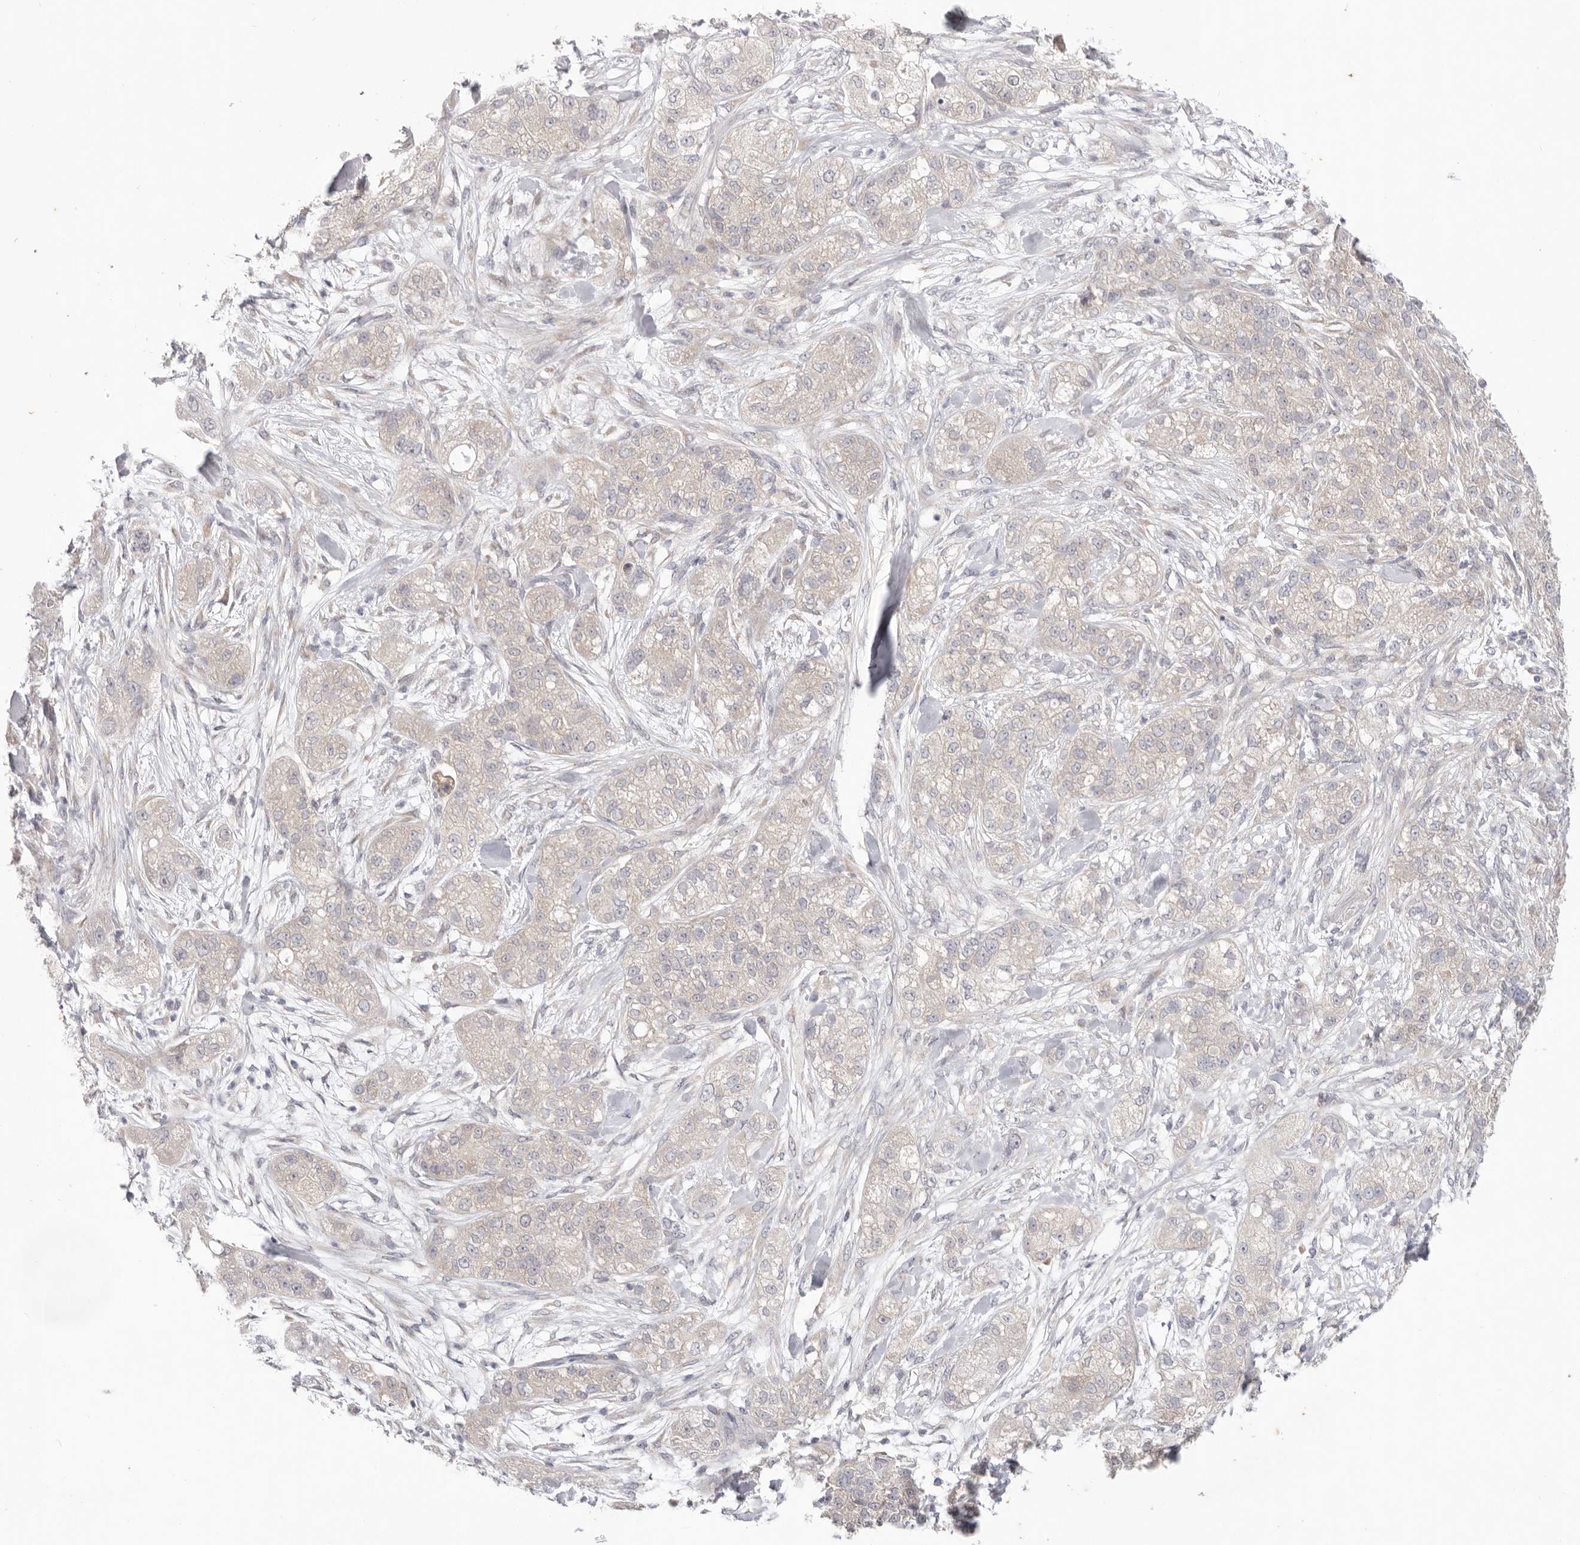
{"staining": {"intensity": "negative", "quantity": "none", "location": "none"}, "tissue": "pancreatic cancer", "cell_type": "Tumor cells", "image_type": "cancer", "snomed": [{"axis": "morphology", "description": "Adenocarcinoma, NOS"}, {"axis": "topography", "description": "Pancreas"}], "caption": "There is no significant positivity in tumor cells of adenocarcinoma (pancreatic).", "gene": "WDR77", "patient": {"sex": "female", "age": 78}}